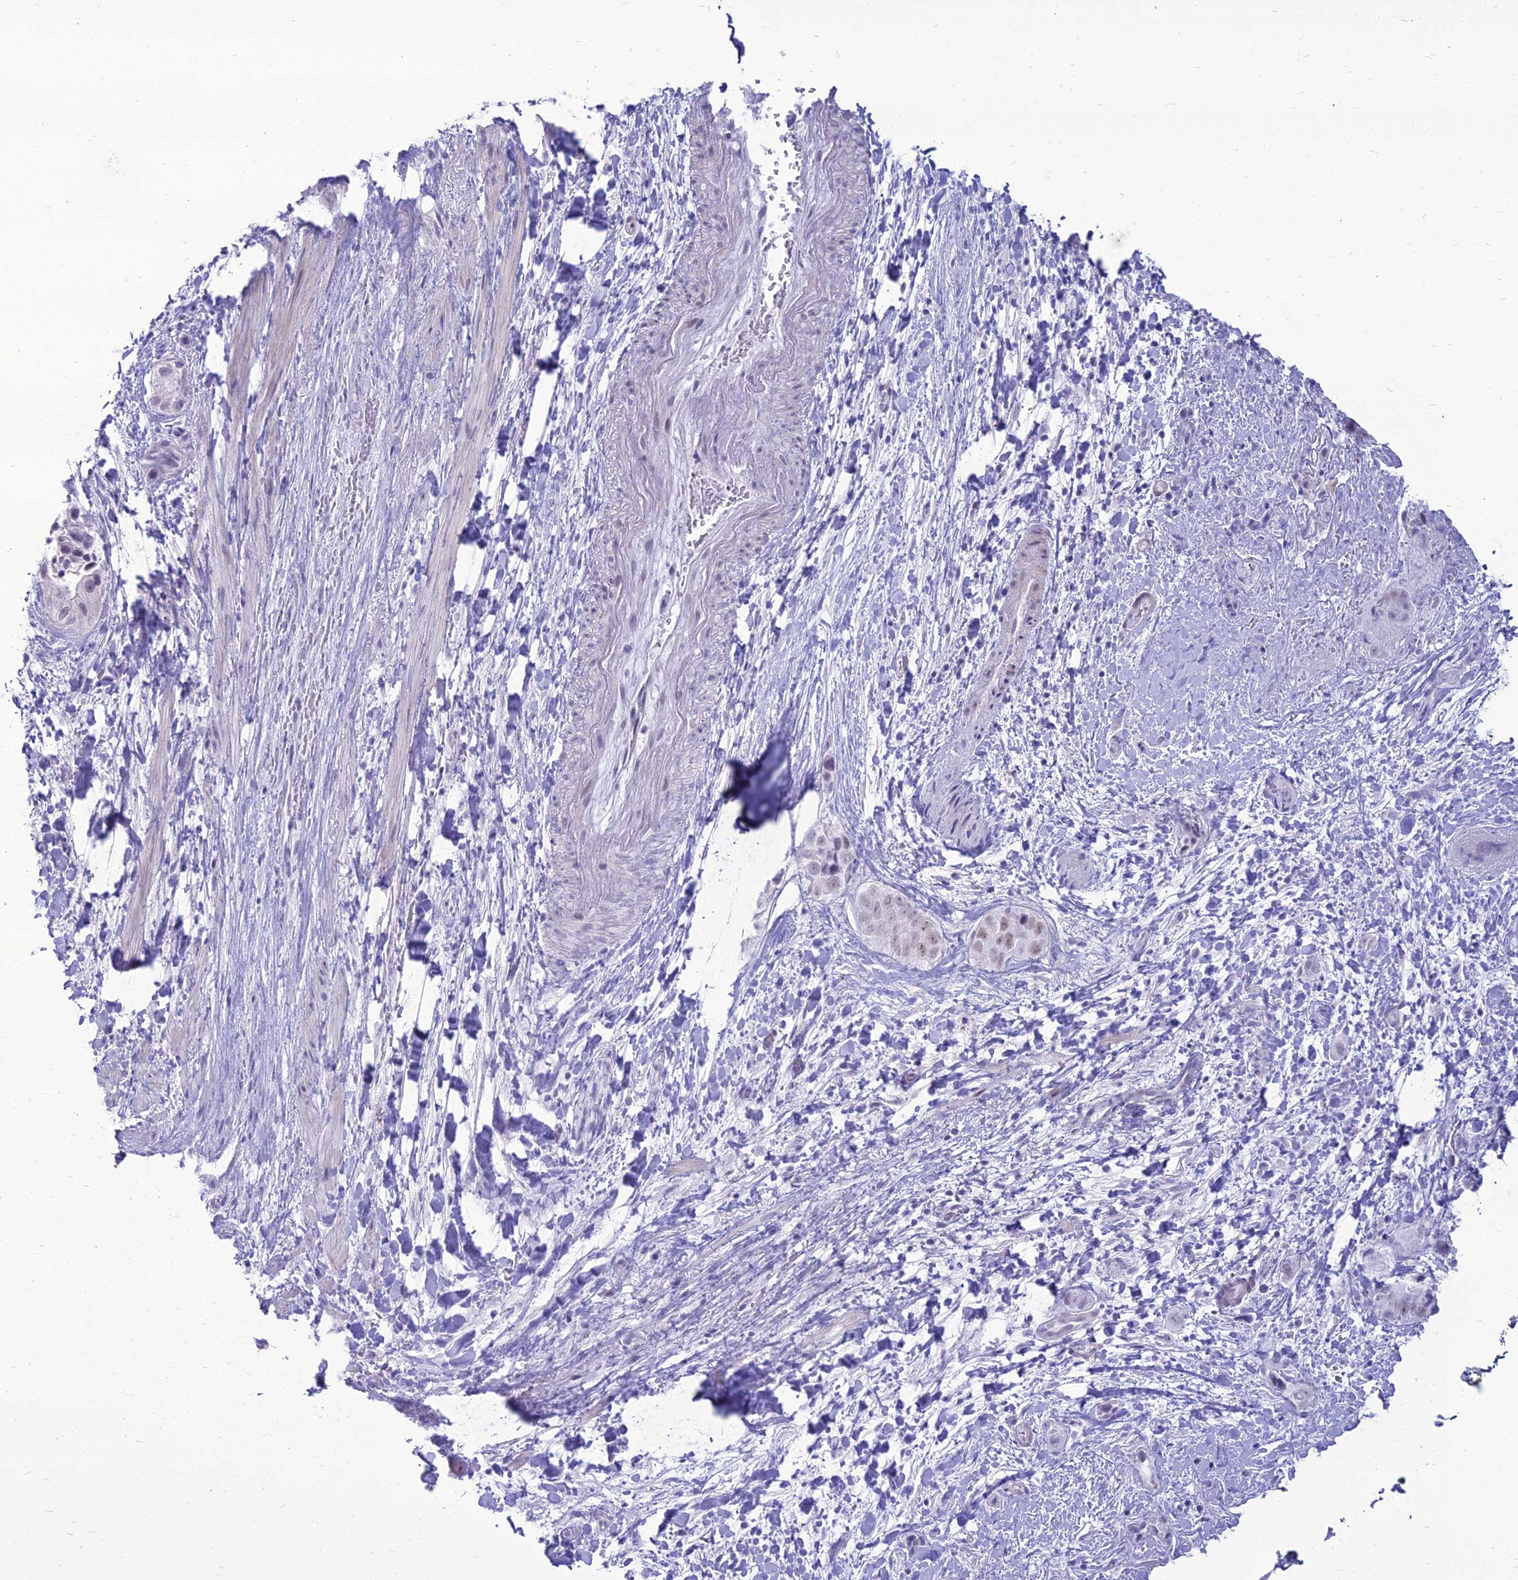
{"staining": {"intensity": "weak", "quantity": "25%-75%", "location": "nuclear"}, "tissue": "liver cancer", "cell_type": "Tumor cells", "image_type": "cancer", "snomed": [{"axis": "morphology", "description": "Cholangiocarcinoma"}, {"axis": "topography", "description": "Liver"}], "caption": "High-magnification brightfield microscopy of liver cancer stained with DAB (brown) and counterstained with hematoxylin (blue). tumor cells exhibit weak nuclear staining is seen in about25%-75% of cells.", "gene": "DHX40", "patient": {"sex": "female", "age": 52}}